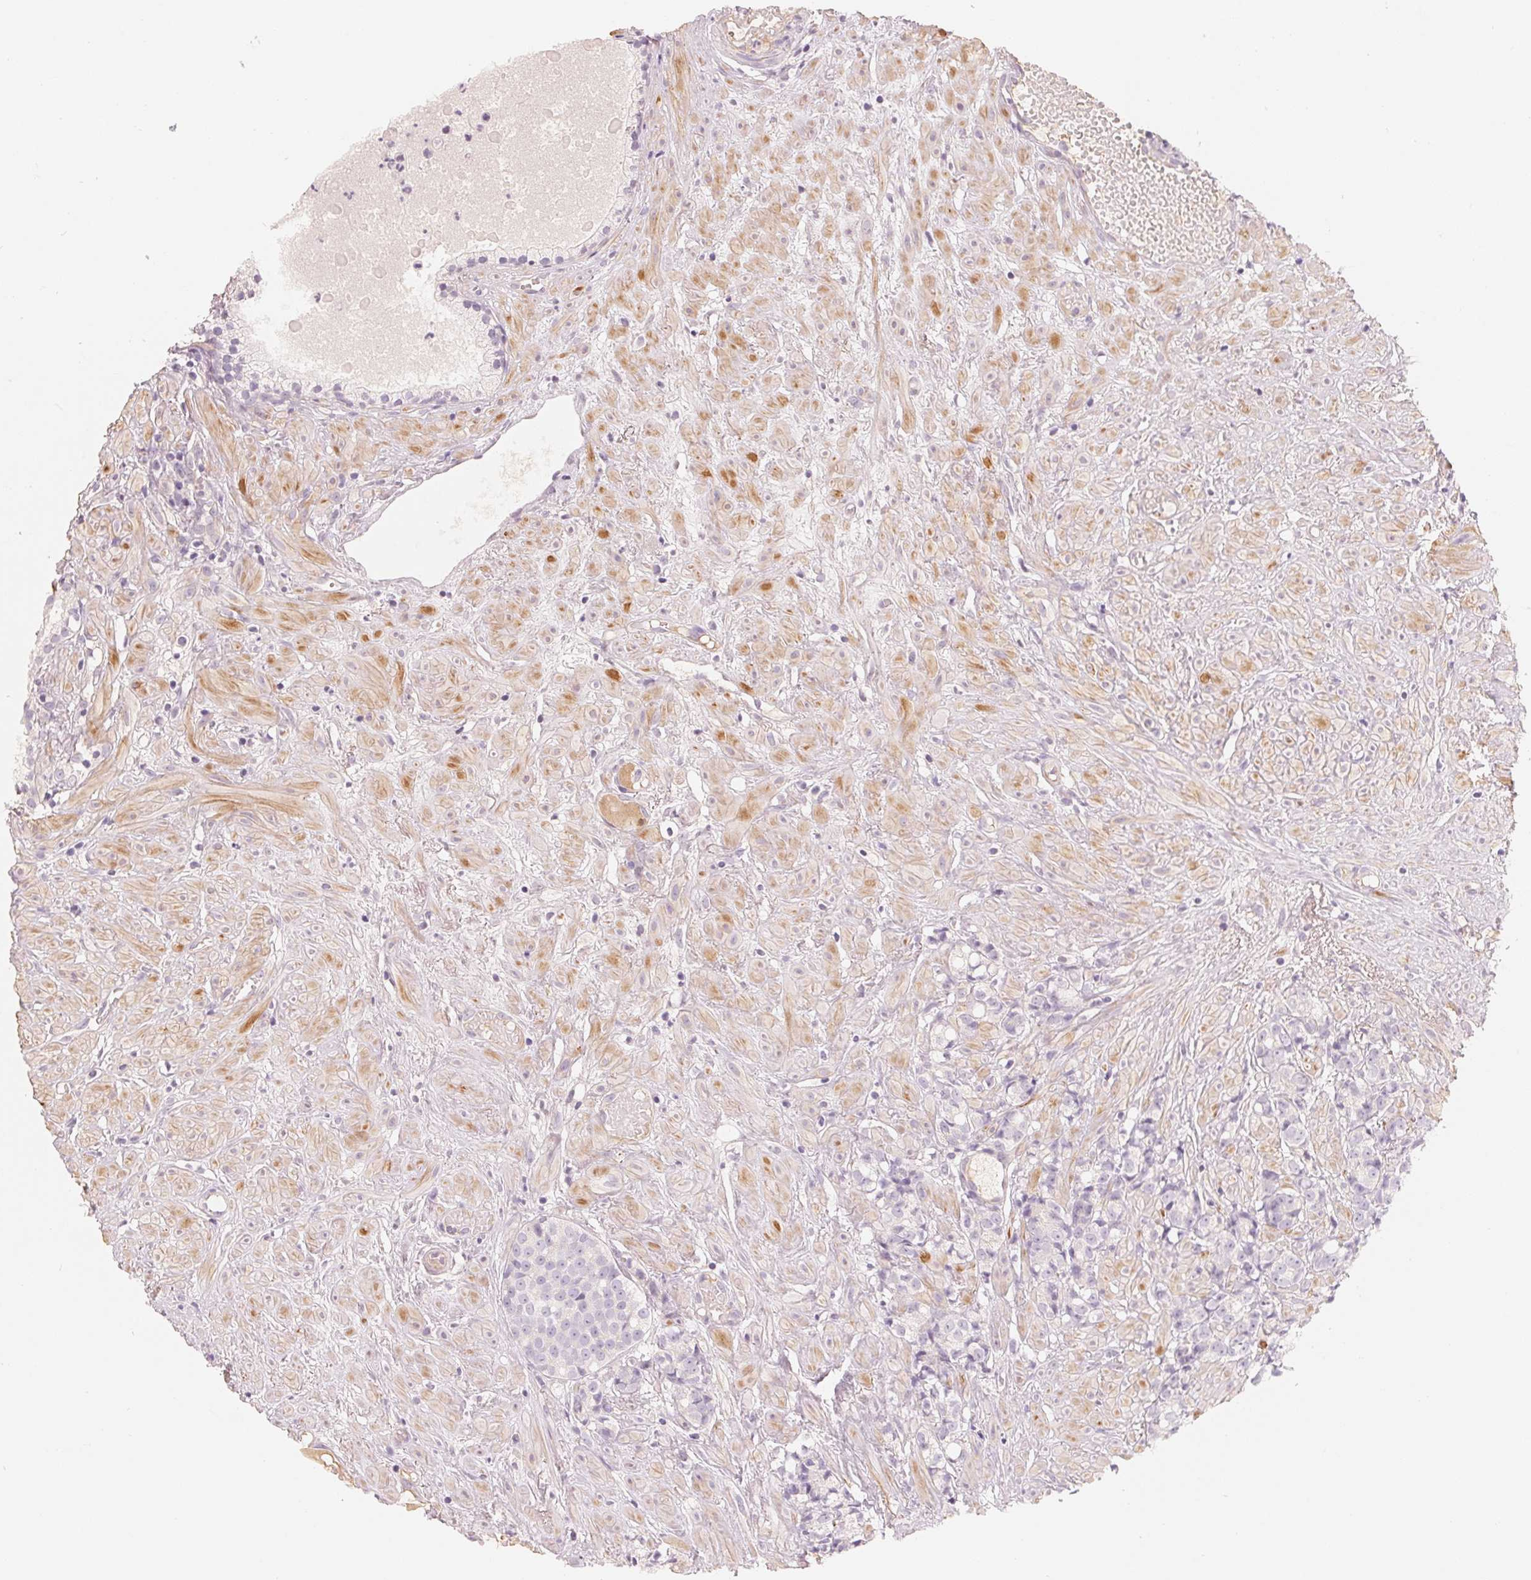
{"staining": {"intensity": "negative", "quantity": "none", "location": "none"}, "tissue": "prostate cancer", "cell_type": "Tumor cells", "image_type": "cancer", "snomed": [{"axis": "morphology", "description": "Adenocarcinoma, High grade"}, {"axis": "topography", "description": "Prostate"}], "caption": "A high-resolution micrograph shows immunohistochemistry (IHC) staining of prostate cancer (high-grade adenocarcinoma), which reveals no significant expression in tumor cells.", "gene": "CFHR2", "patient": {"sex": "male", "age": 81}}